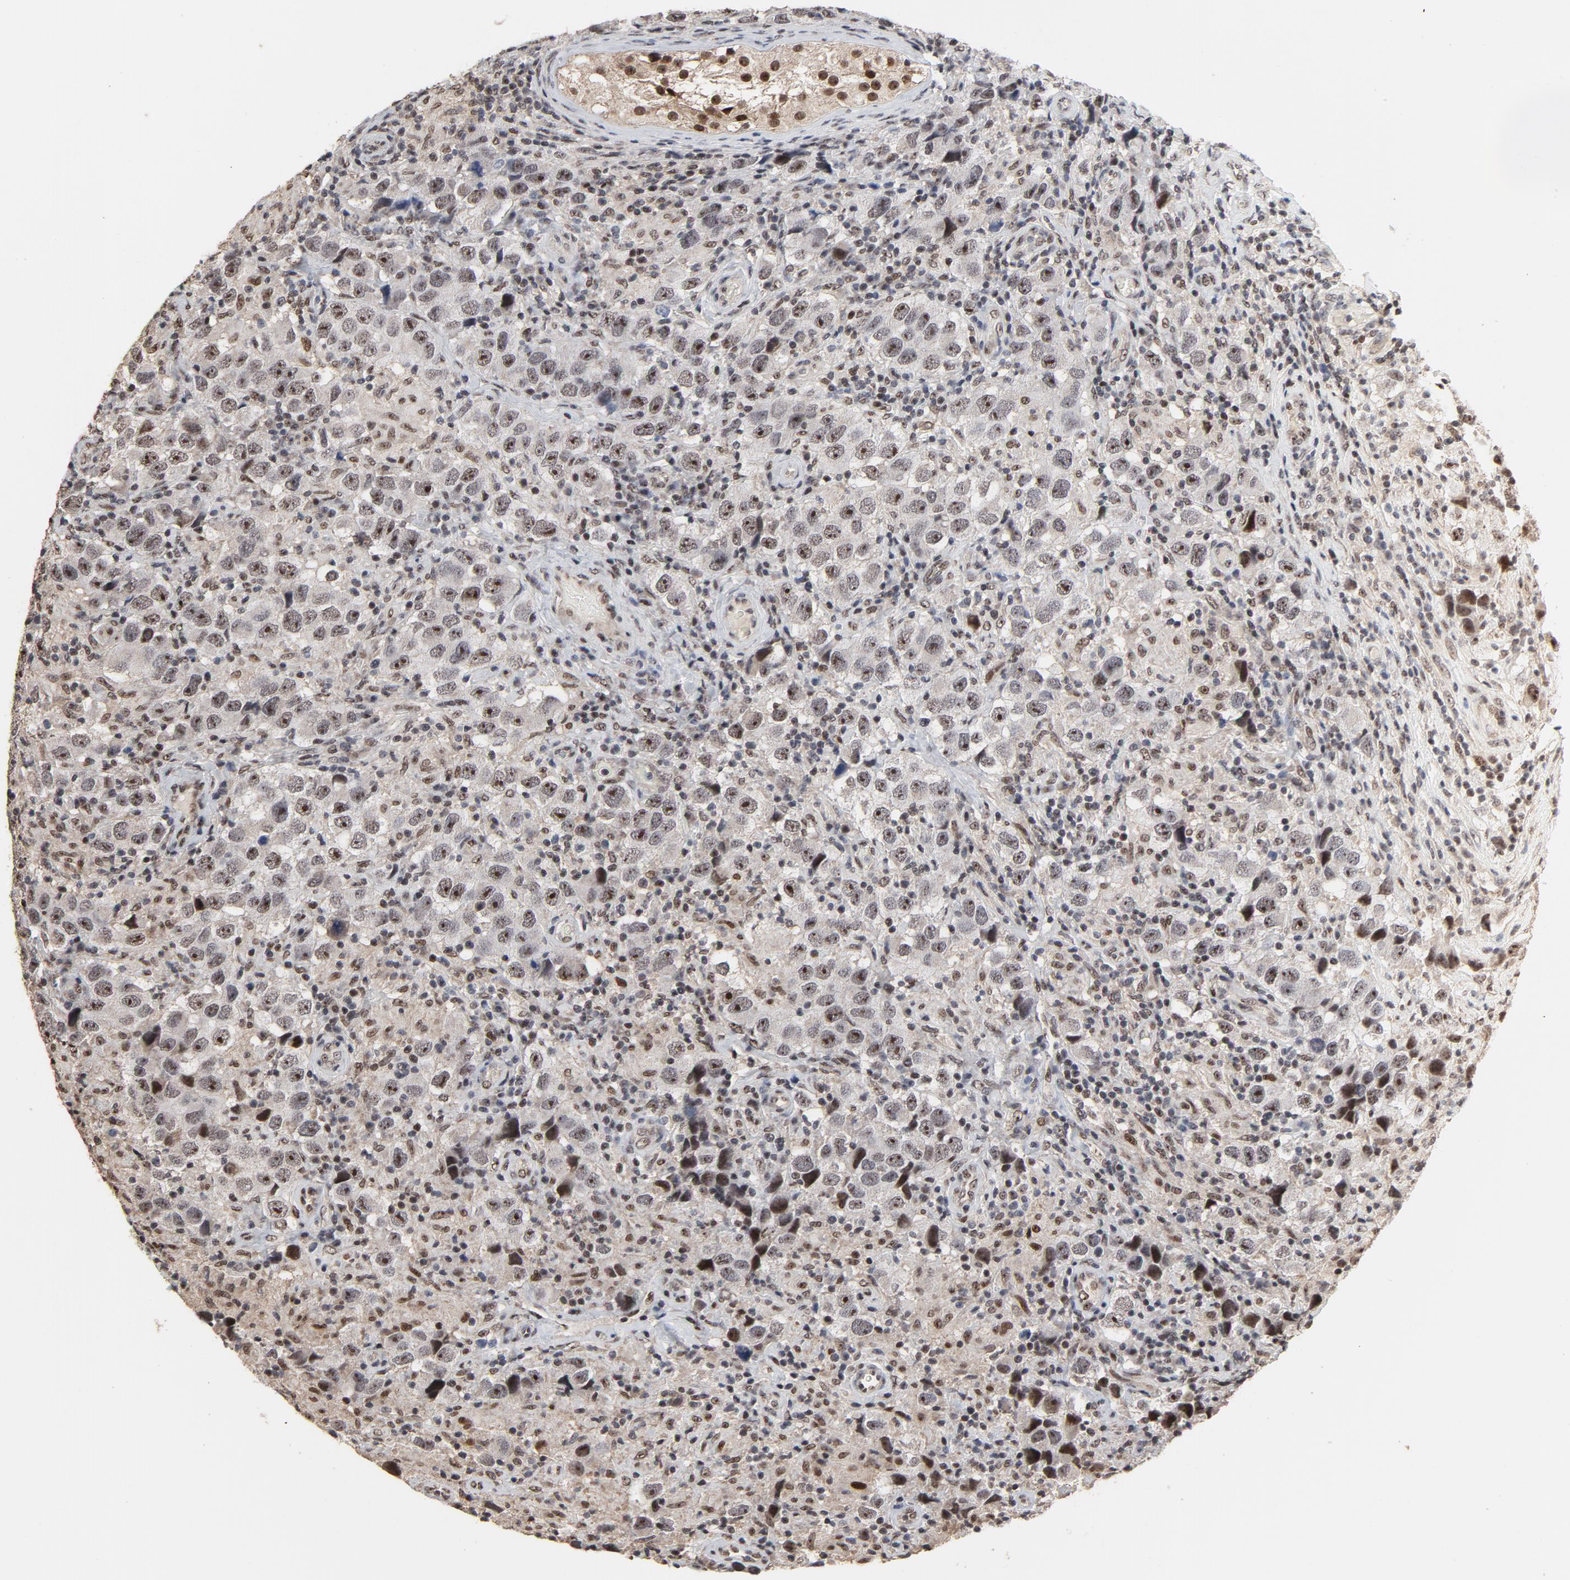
{"staining": {"intensity": "moderate", "quantity": "25%-75%", "location": "nuclear"}, "tissue": "testis cancer", "cell_type": "Tumor cells", "image_type": "cancer", "snomed": [{"axis": "morphology", "description": "Carcinoma, Embryonal, NOS"}, {"axis": "topography", "description": "Testis"}], "caption": "Protein staining shows moderate nuclear positivity in approximately 25%-75% of tumor cells in testis embryonal carcinoma. Nuclei are stained in blue.", "gene": "TP53RK", "patient": {"sex": "male", "age": 21}}